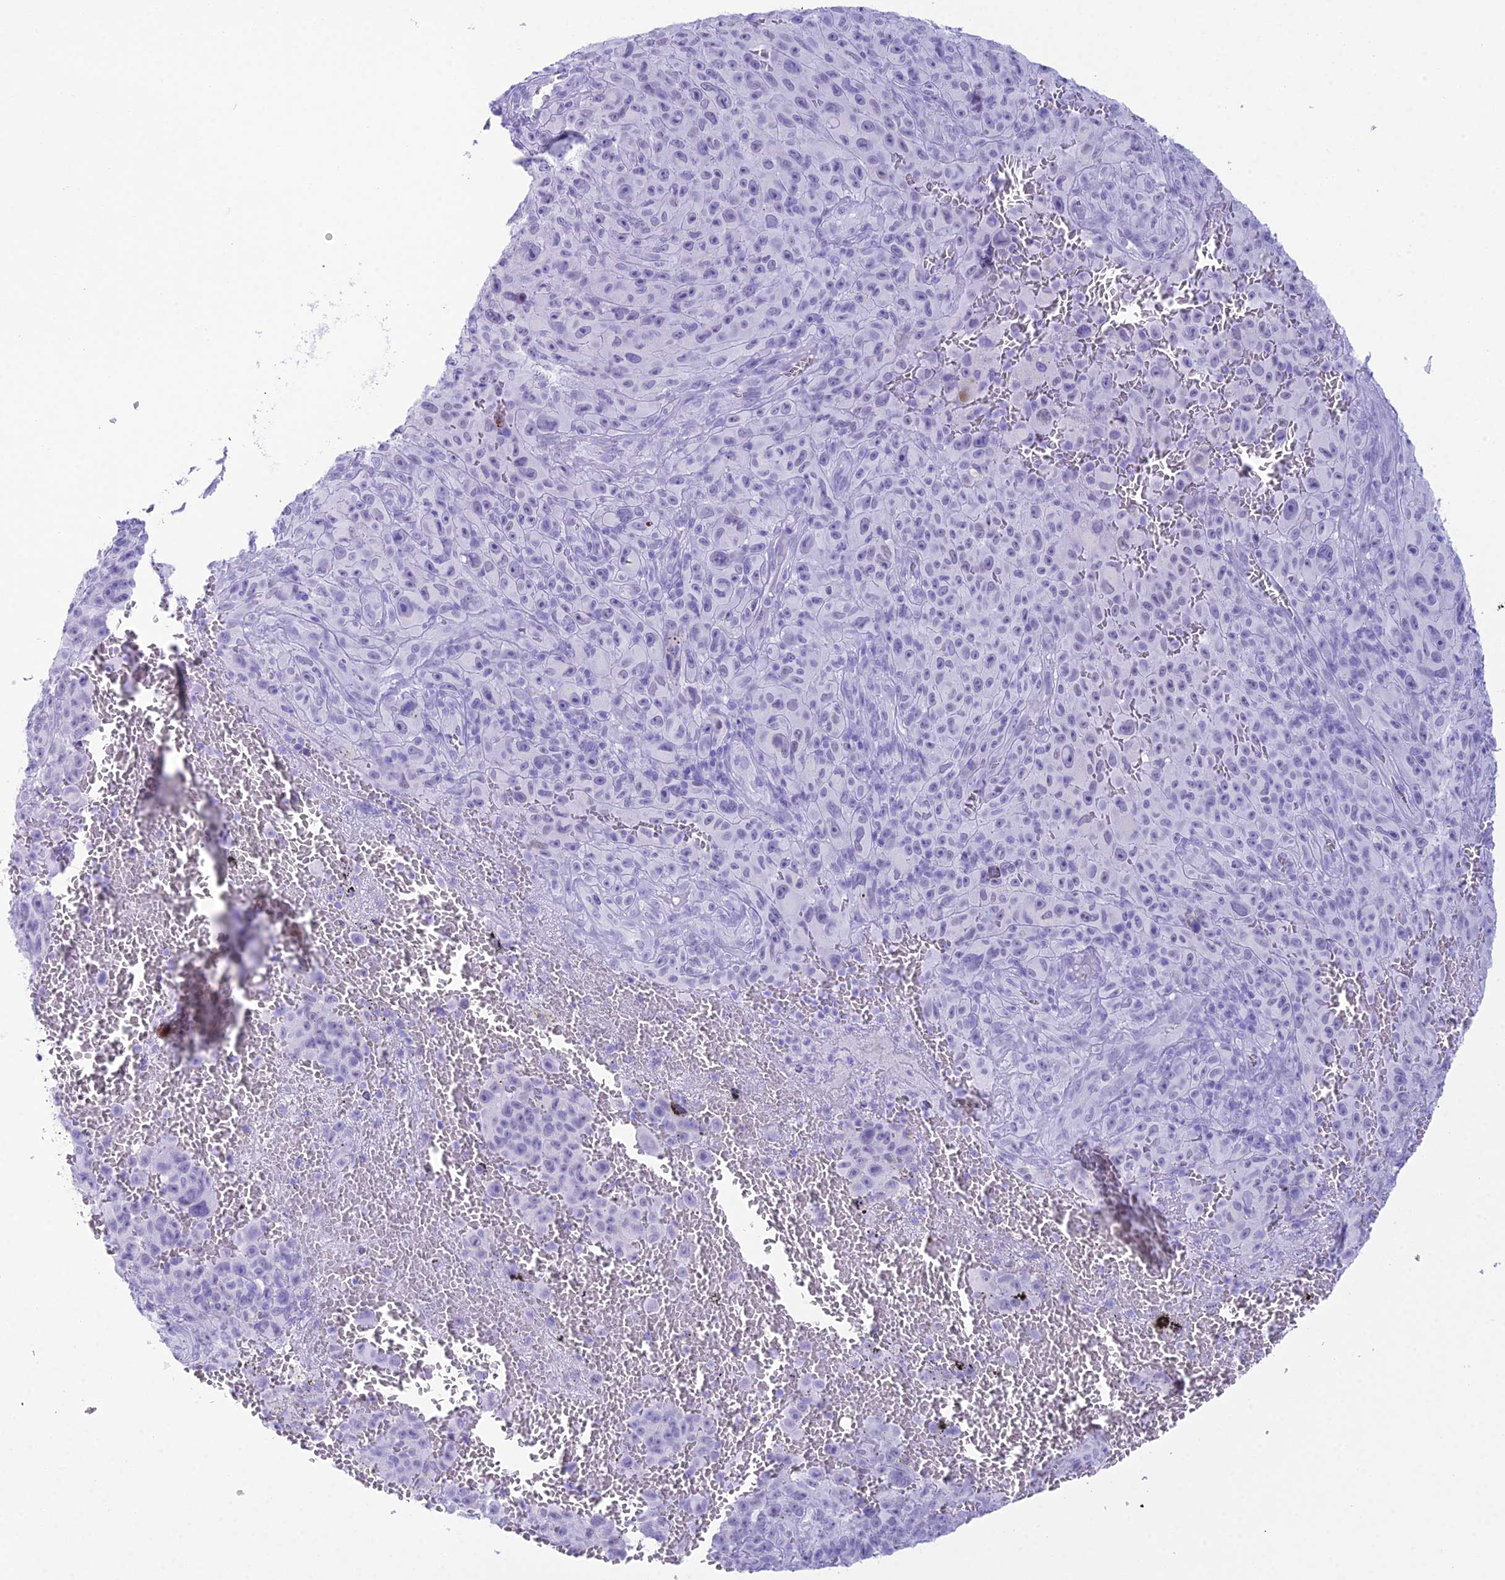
{"staining": {"intensity": "negative", "quantity": "none", "location": "none"}, "tissue": "melanoma", "cell_type": "Tumor cells", "image_type": "cancer", "snomed": [{"axis": "morphology", "description": "Malignant melanoma, NOS"}, {"axis": "topography", "description": "Skin"}], "caption": "Tumor cells show no significant positivity in malignant melanoma. (DAB immunohistochemistry, high magnification).", "gene": "RNPS1", "patient": {"sex": "female", "age": 82}}